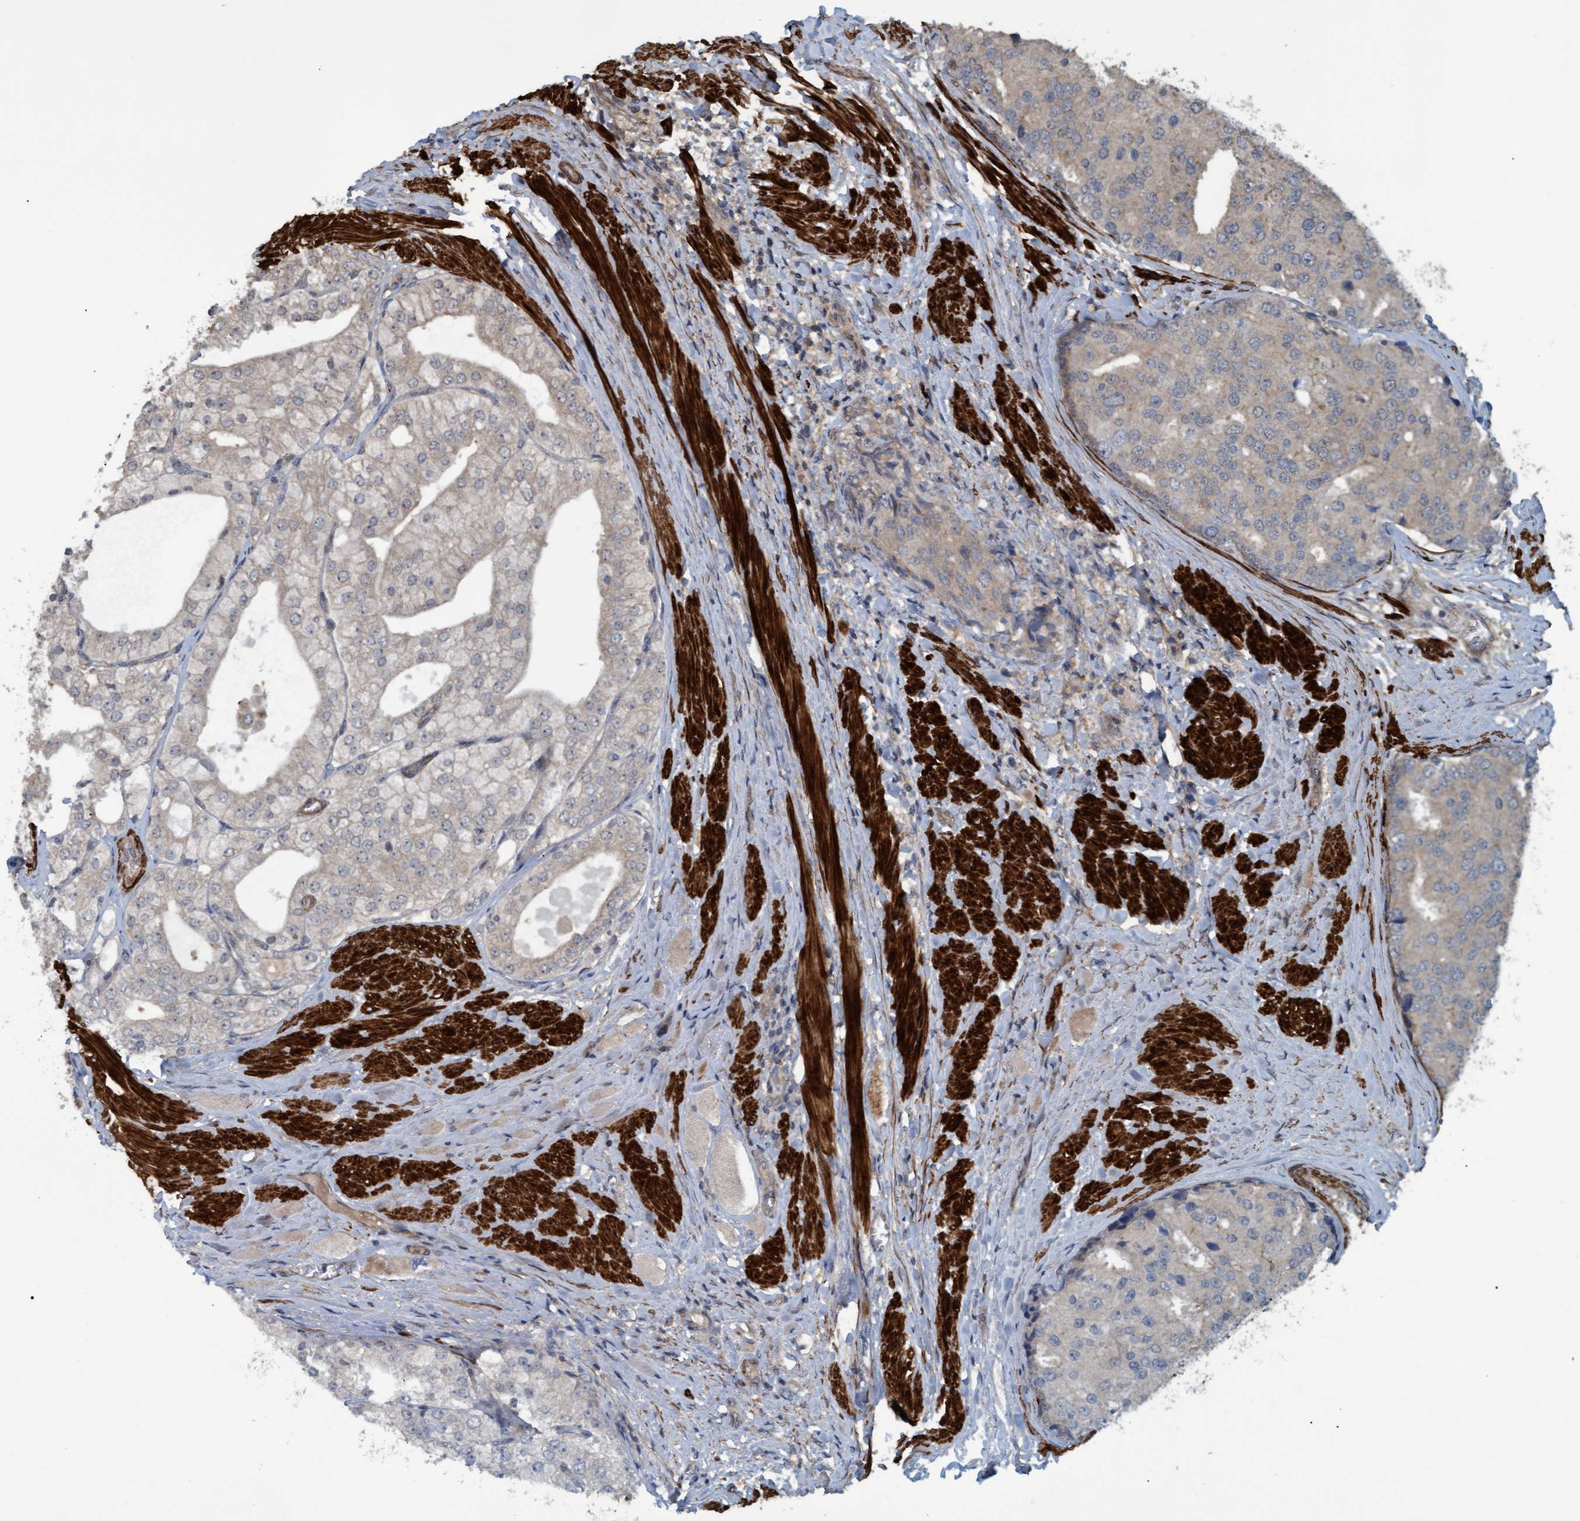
{"staining": {"intensity": "moderate", "quantity": "25%-75%", "location": "cytoplasmic/membranous"}, "tissue": "prostate cancer", "cell_type": "Tumor cells", "image_type": "cancer", "snomed": [{"axis": "morphology", "description": "Adenocarcinoma, High grade"}, {"axis": "topography", "description": "Prostate"}], "caption": "DAB immunohistochemical staining of human prostate cancer shows moderate cytoplasmic/membranous protein expression in approximately 25%-75% of tumor cells. Using DAB (3,3'-diaminobenzidine) (brown) and hematoxylin (blue) stains, captured at high magnification using brightfield microscopy.", "gene": "GGT6", "patient": {"sex": "male", "age": 50}}